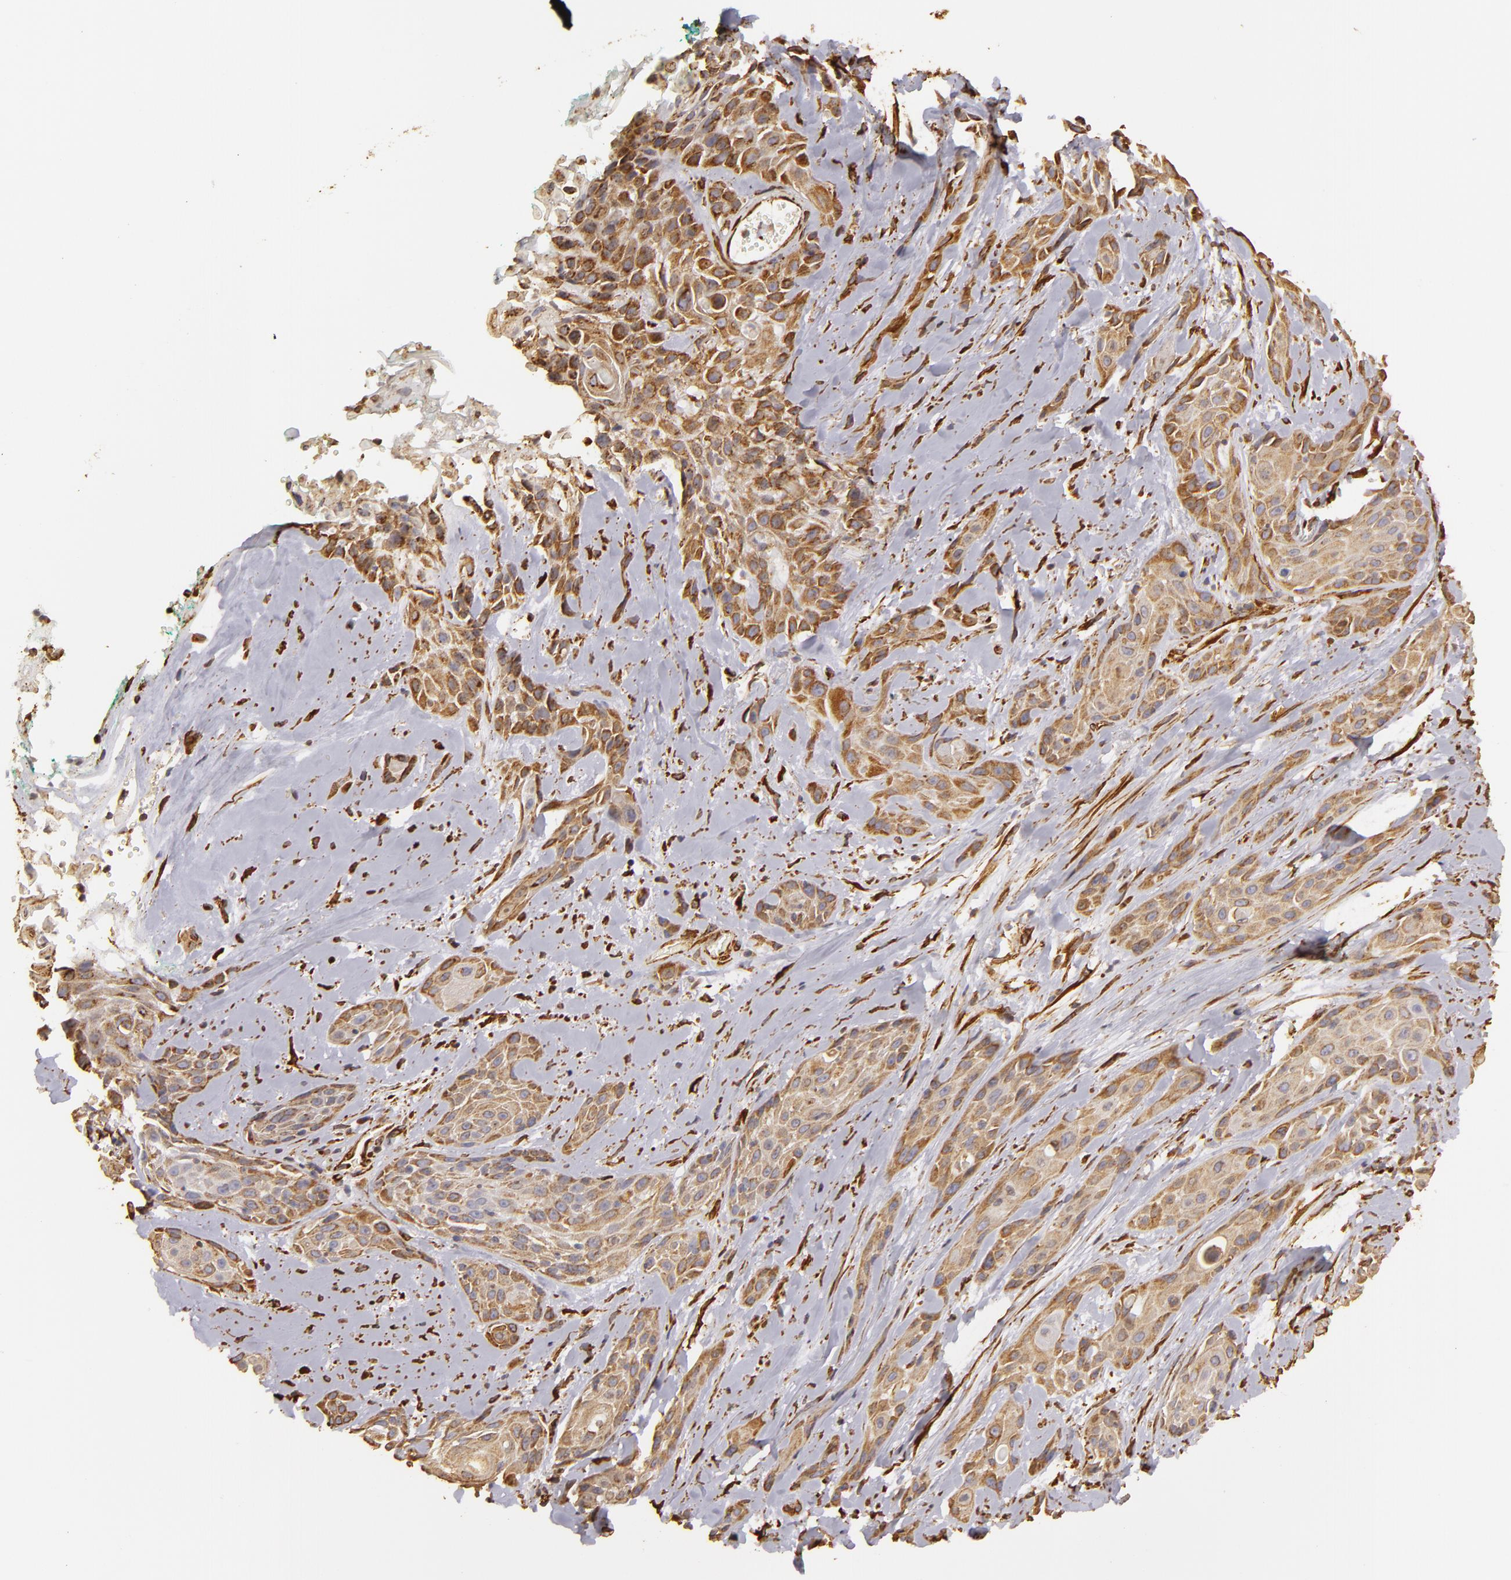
{"staining": {"intensity": "moderate", "quantity": ">75%", "location": "cytoplasmic/membranous"}, "tissue": "skin cancer", "cell_type": "Tumor cells", "image_type": "cancer", "snomed": [{"axis": "morphology", "description": "Squamous cell carcinoma, NOS"}, {"axis": "topography", "description": "Skin"}, {"axis": "topography", "description": "Anal"}], "caption": "Skin squamous cell carcinoma was stained to show a protein in brown. There is medium levels of moderate cytoplasmic/membranous expression in approximately >75% of tumor cells. The staining is performed using DAB (3,3'-diaminobenzidine) brown chromogen to label protein expression. The nuclei are counter-stained blue using hematoxylin.", "gene": "CYB5R3", "patient": {"sex": "male", "age": 64}}